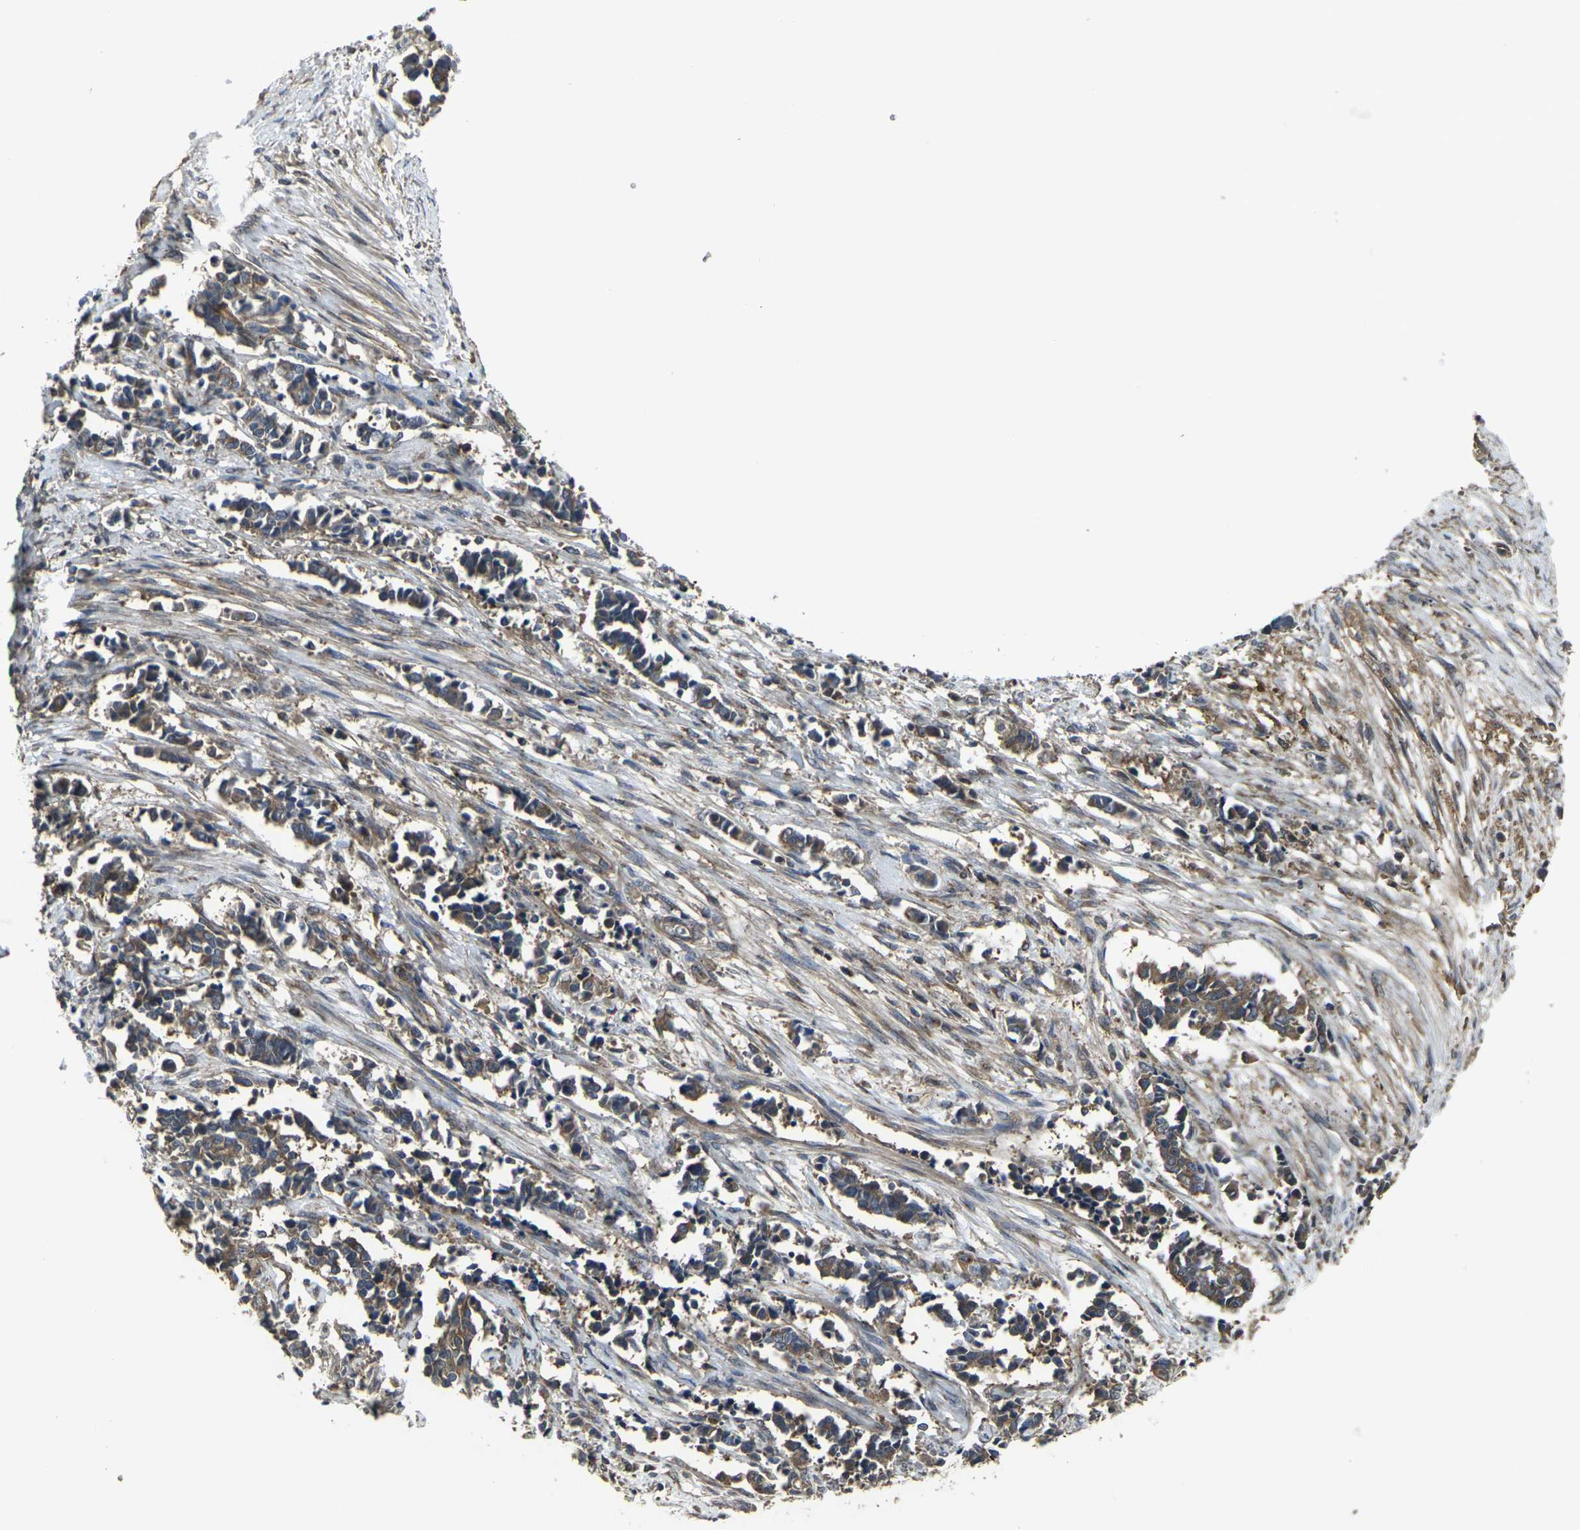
{"staining": {"intensity": "weak", "quantity": ">75%", "location": "cytoplasmic/membranous"}, "tissue": "cervical cancer", "cell_type": "Tumor cells", "image_type": "cancer", "snomed": [{"axis": "morphology", "description": "Normal tissue, NOS"}, {"axis": "morphology", "description": "Squamous cell carcinoma, NOS"}, {"axis": "topography", "description": "Cervix"}], "caption": "About >75% of tumor cells in cervical cancer (squamous cell carcinoma) demonstrate weak cytoplasmic/membranous protein positivity as visualized by brown immunohistochemical staining.", "gene": "PRKACB", "patient": {"sex": "female", "age": 35}}